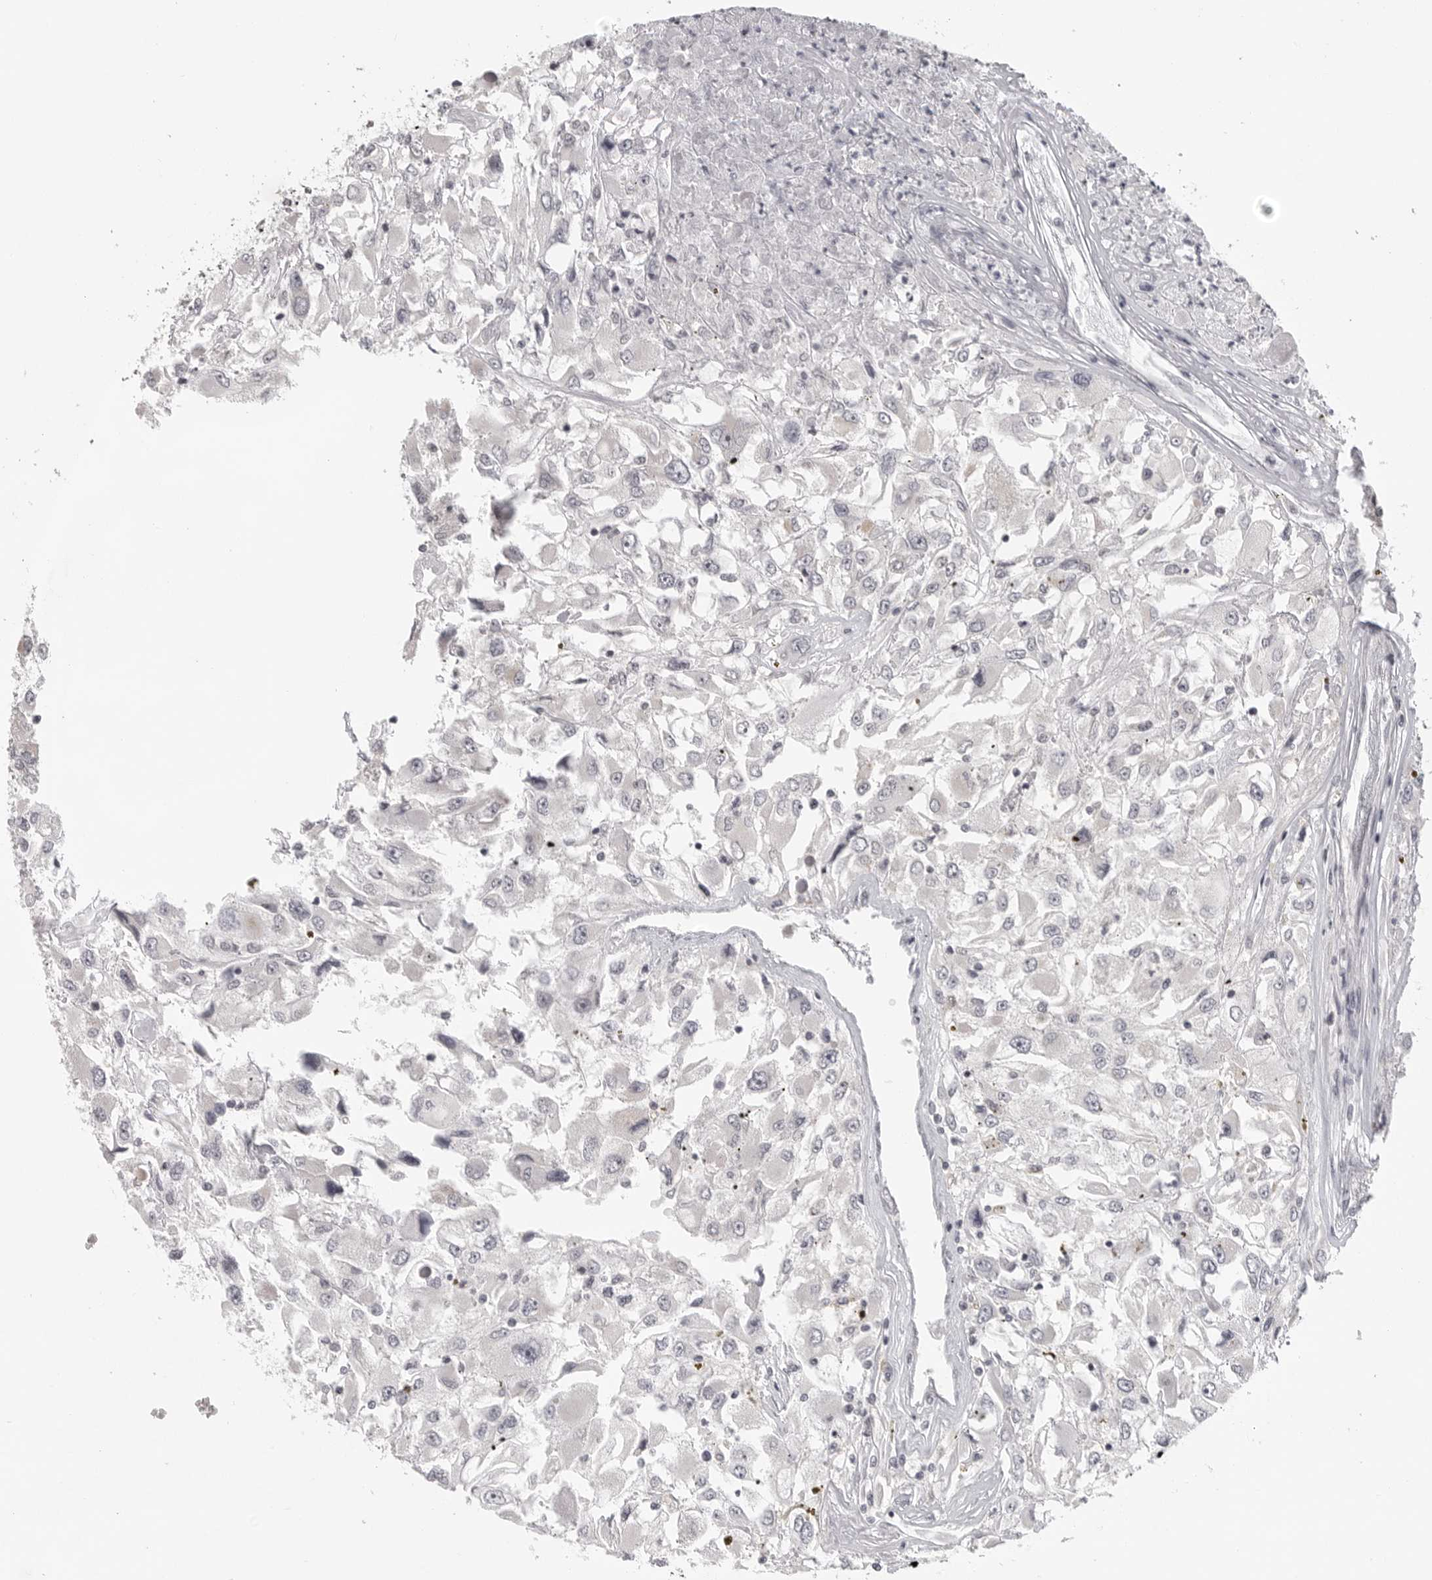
{"staining": {"intensity": "negative", "quantity": "none", "location": "none"}, "tissue": "renal cancer", "cell_type": "Tumor cells", "image_type": "cancer", "snomed": [{"axis": "morphology", "description": "Adenocarcinoma, NOS"}, {"axis": "topography", "description": "Kidney"}], "caption": "Tumor cells are negative for protein expression in human adenocarcinoma (renal). (Immunohistochemistry (ihc), brightfield microscopy, high magnification).", "gene": "TUT4", "patient": {"sex": "female", "age": 52}}